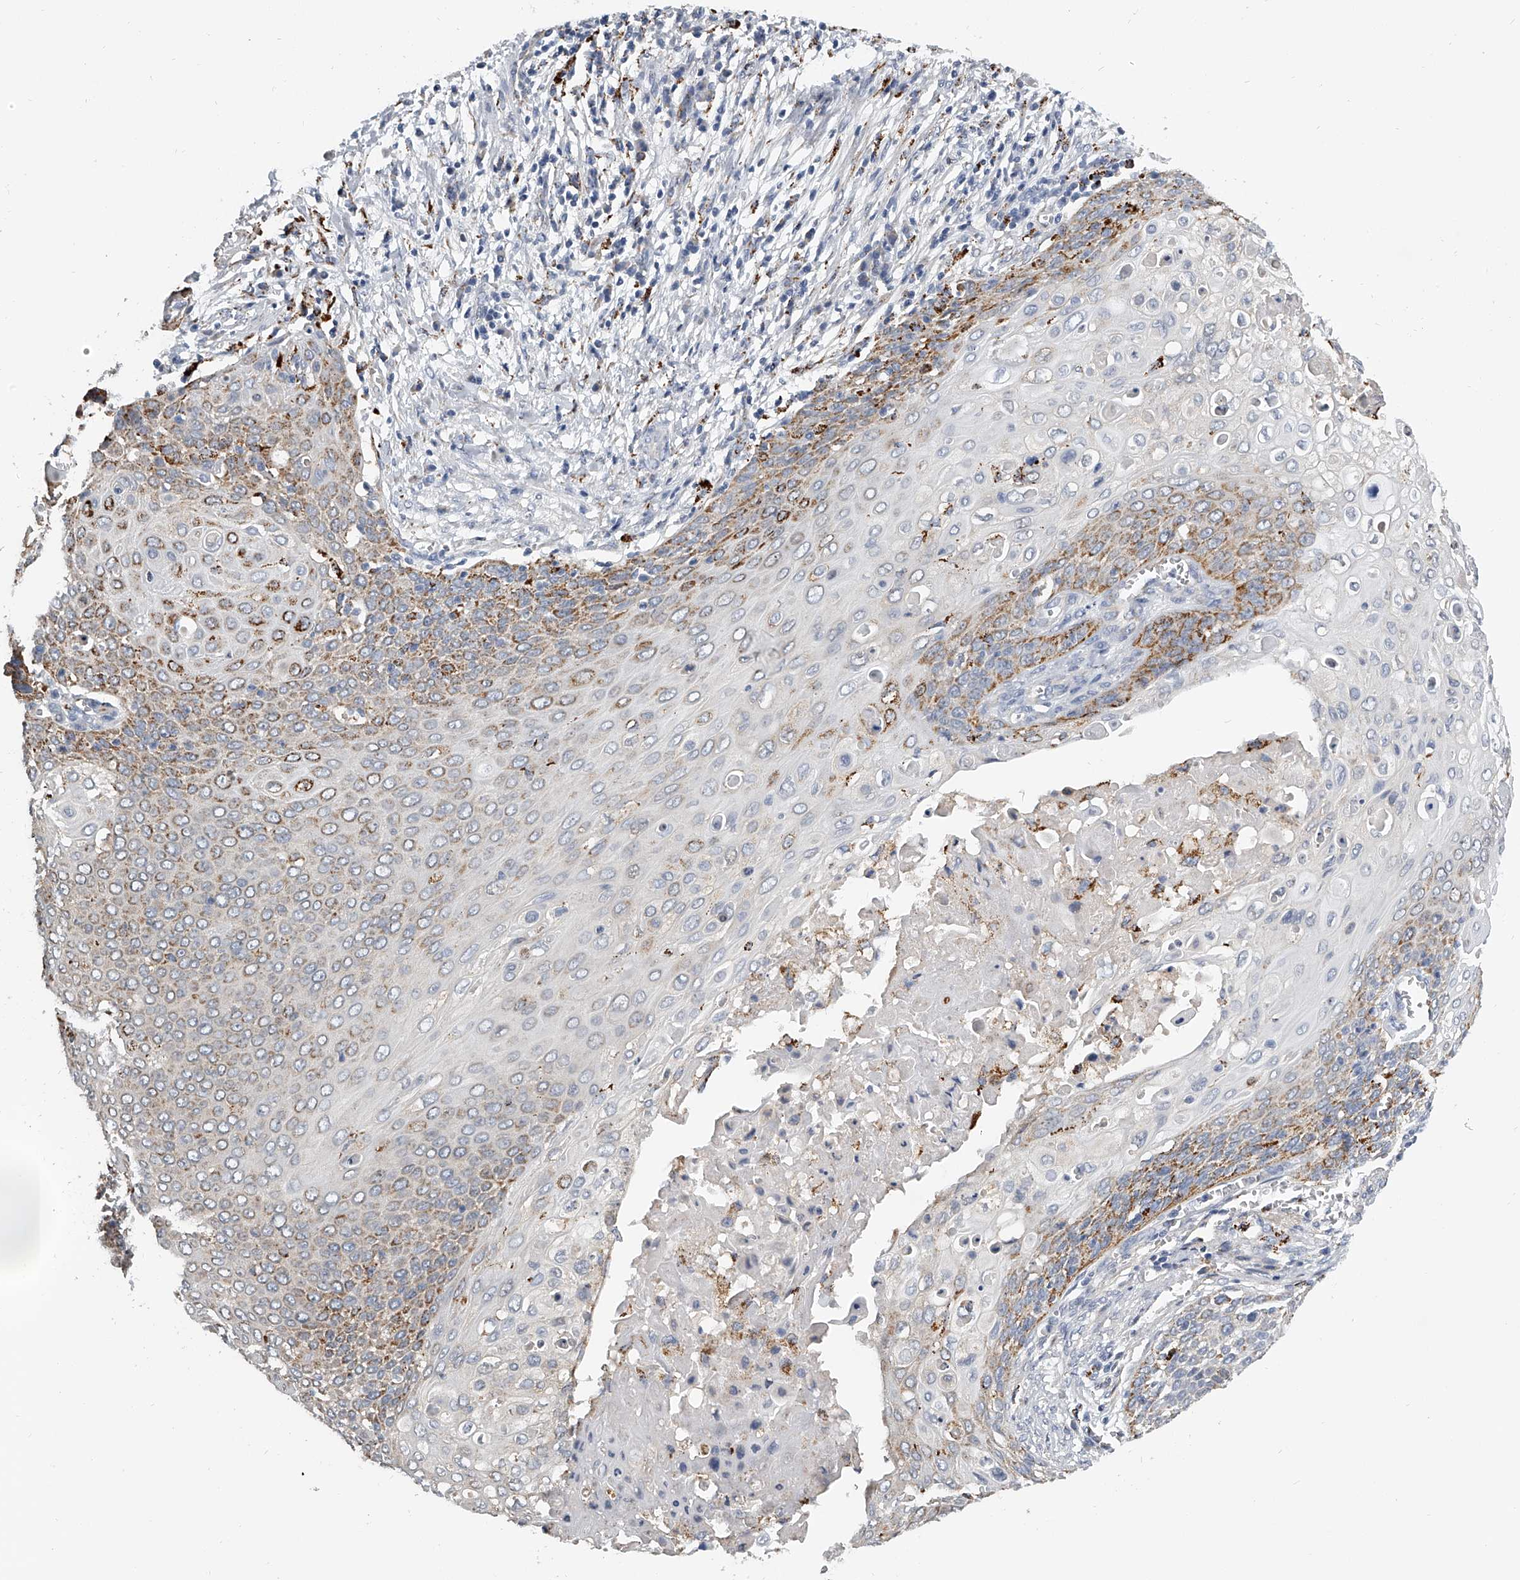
{"staining": {"intensity": "moderate", "quantity": "<25%", "location": "cytoplasmic/membranous"}, "tissue": "cervical cancer", "cell_type": "Tumor cells", "image_type": "cancer", "snomed": [{"axis": "morphology", "description": "Squamous cell carcinoma, NOS"}, {"axis": "topography", "description": "Cervix"}], "caption": "An image of human cervical cancer (squamous cell carcinoma) stained for a protein demonstrates moderate cytoplasmic/membranous brown staining in tumor cells. Using DAB (3,3'-diaminobenzidine) (brown) and hematoxylin (blue) stains, captured at high magnification using brightfield microscopy.", "gene": "KLHL7", "patient": {"sex": "female", "age": 39}}